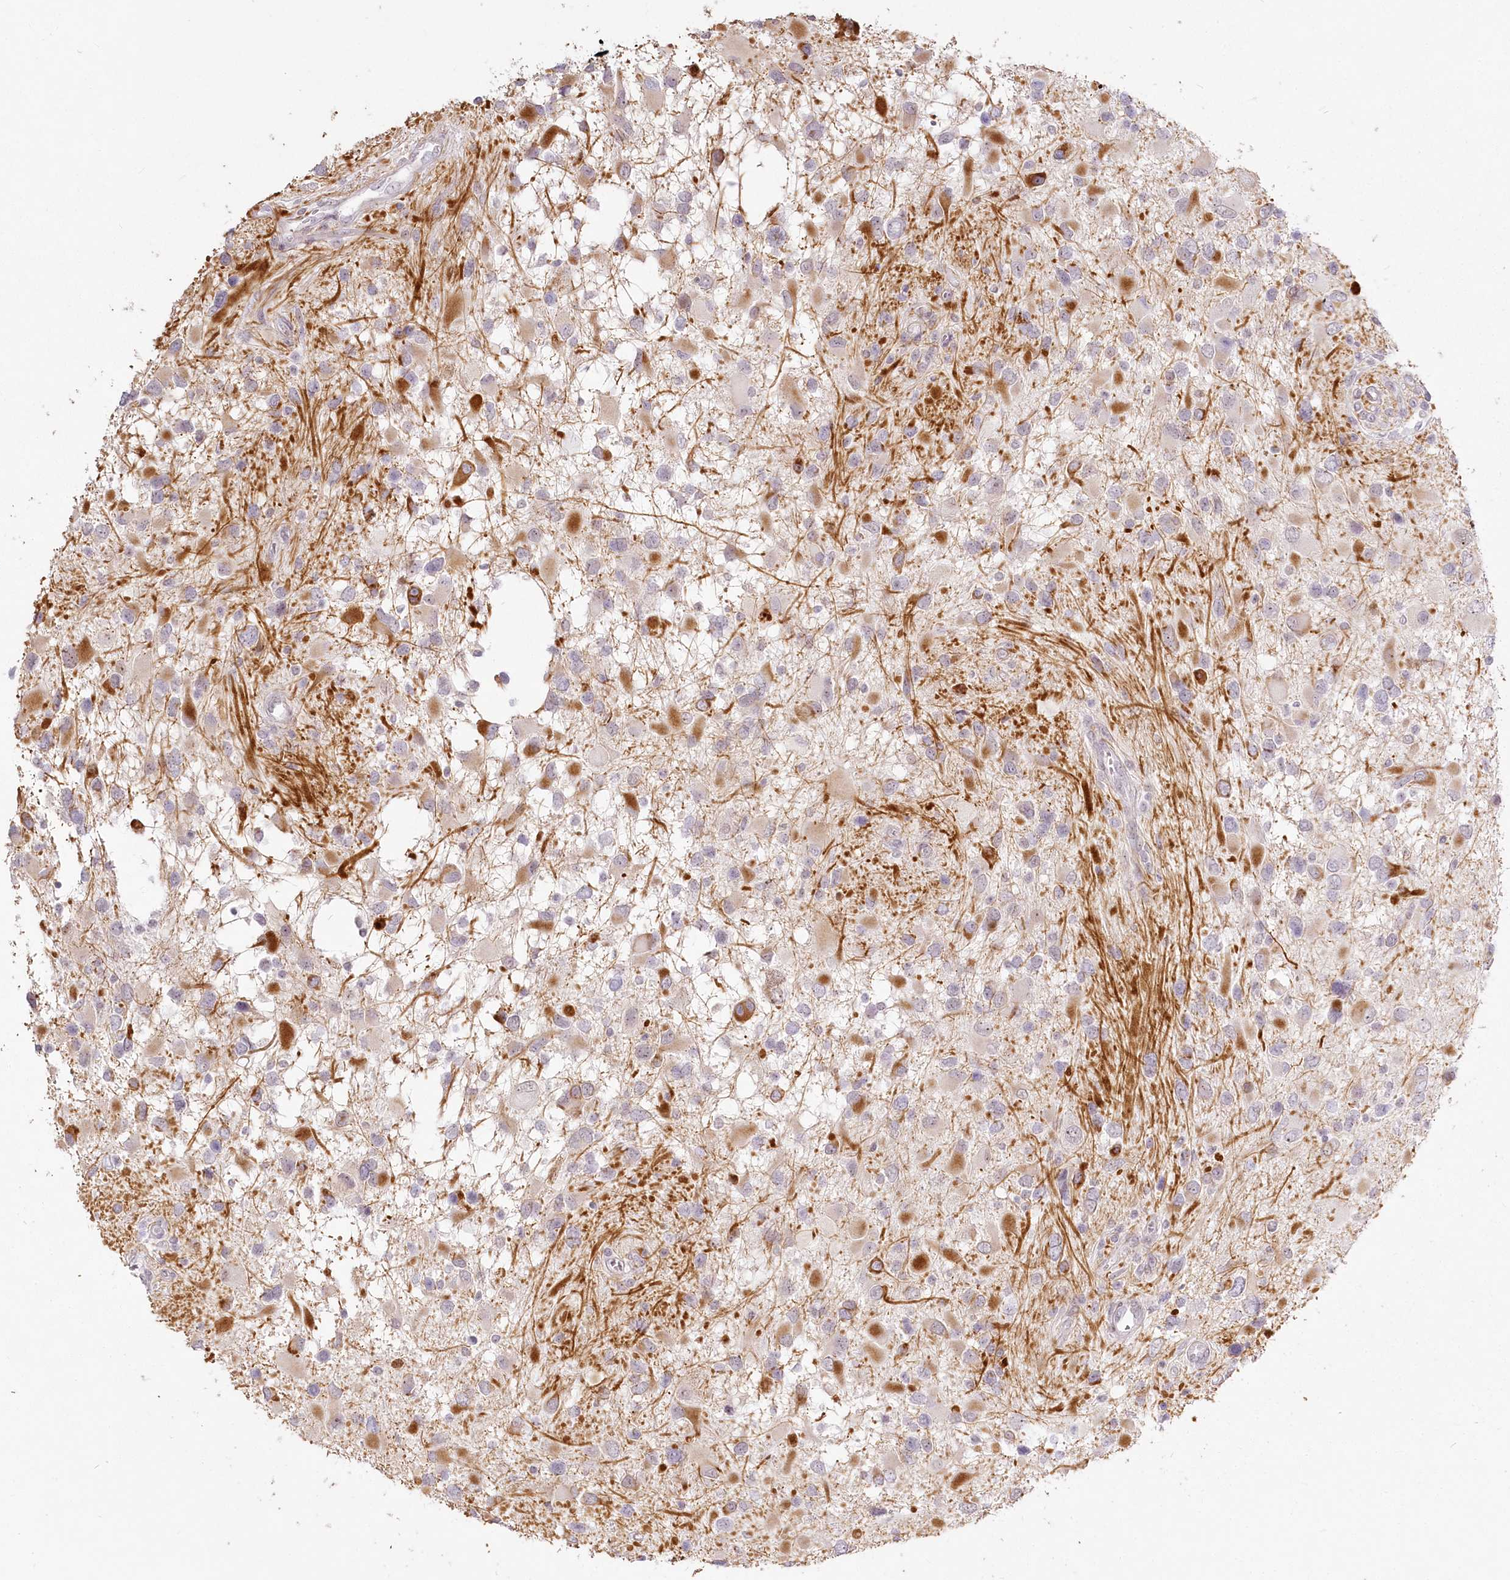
{"staining": {"intensity": "moderate", "quantity": "<25%", "location": "cytoplasmic/membranous"}, "tissue": "glioma", "cell_type": "Tumor cells", "image_type": "cancer", "snomed": [{"axis": "morphology", "description": "Glioma, malignant, High grade"}, {"axis": "topography", "description": "Brain"}], "caption": "Immunohistochemistry (IHC) (DAB (3,3'-diaminobenzidine)) staining of human glioma exhibits moderate cytoplasmic/membranous protein expression in approximately <25% of tumor cells.", "gene": "EXOSC7", "patient": {"sex": "male", "age": 53}}